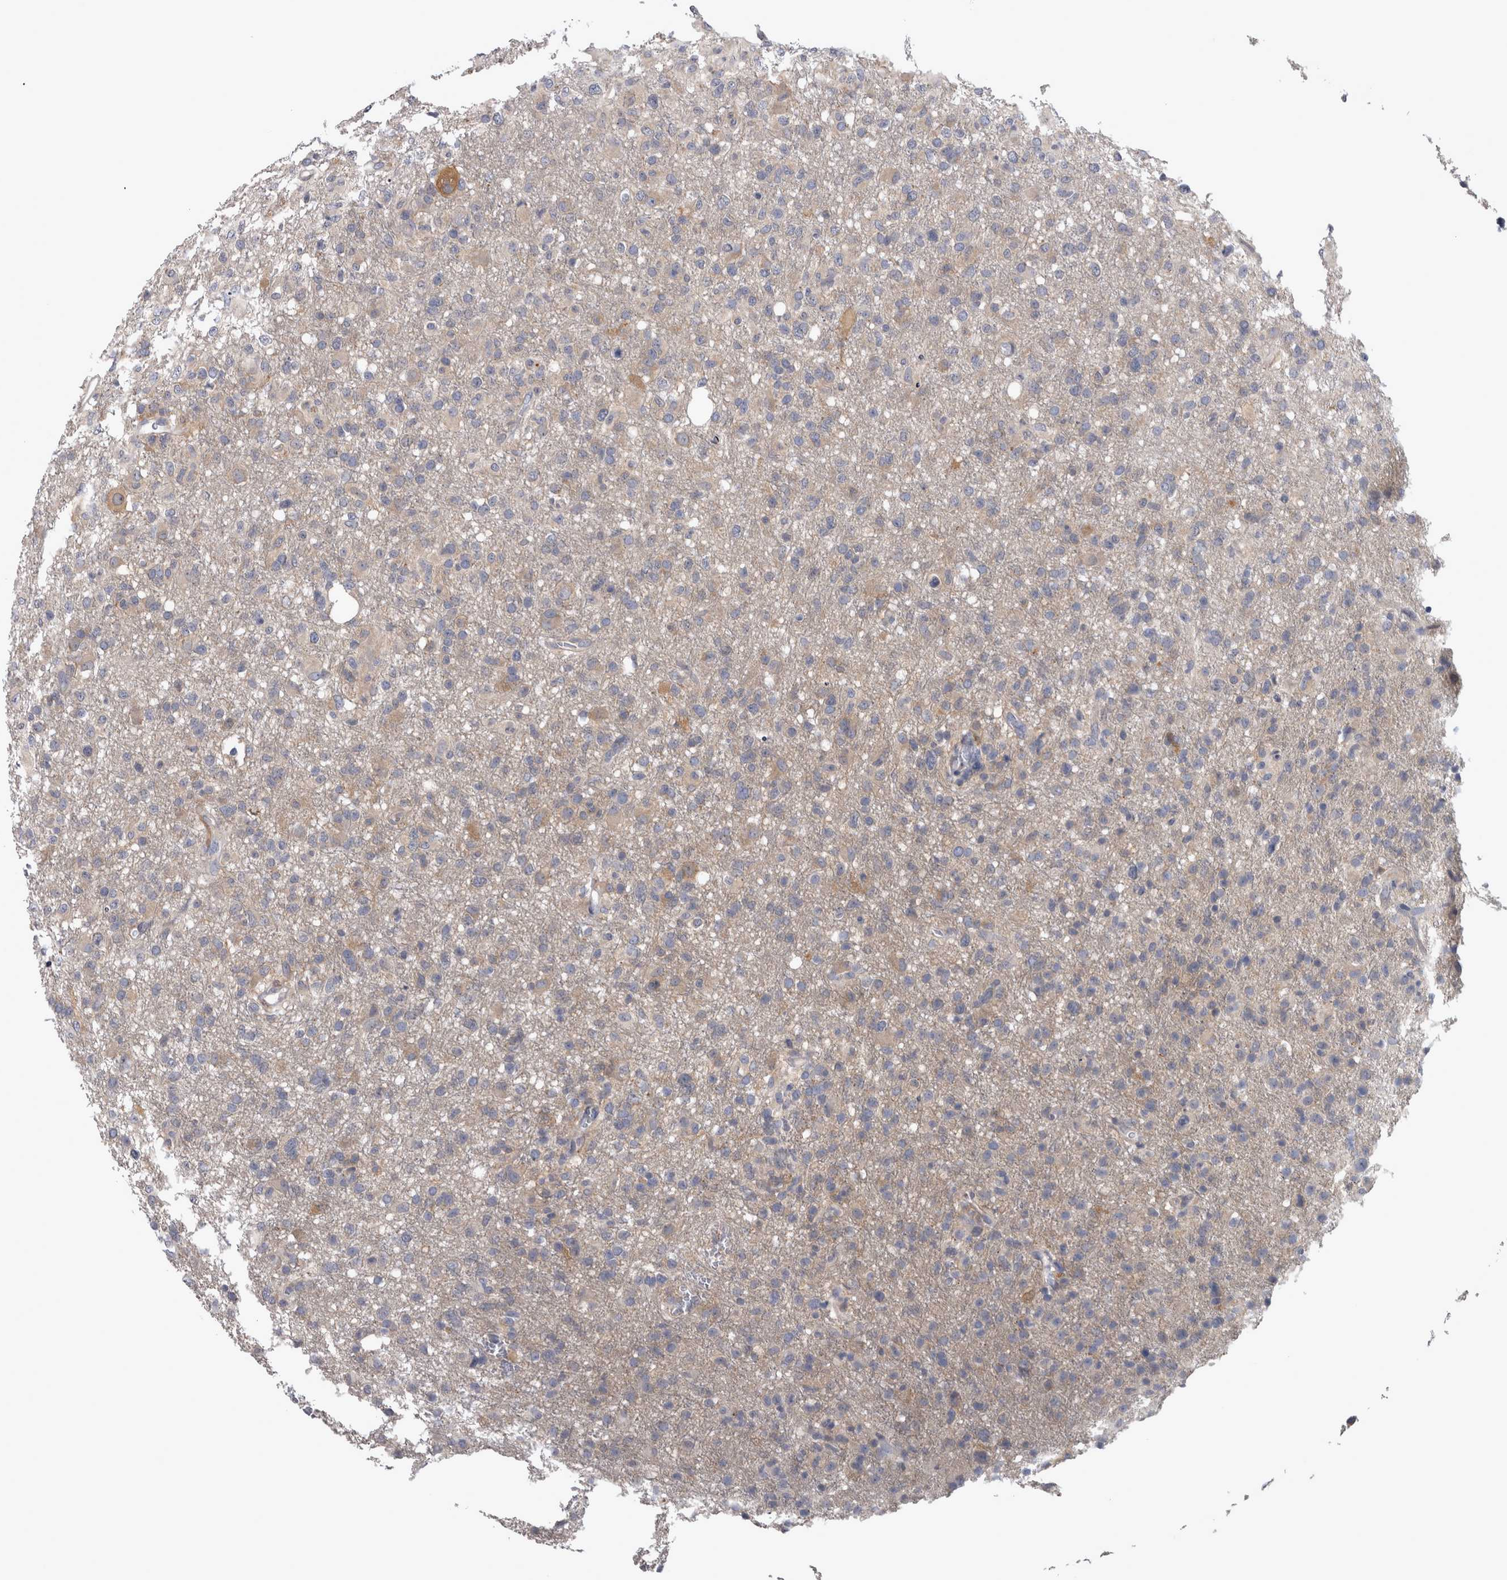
{"staining": {"intensity": "negative", "quantity": "none", "location": "none"}, "tissue": "glioma", "cell_type": "Tumor cells", "image_type": "cancer", "snomed": [{"axis": "morphology", "description": "Glioma, malignant, High grade"}, {"axis": "topography", "description": "Brain"}], "caption": "Glioma was stained to show a protein in brown. There is no significant expression in tumor cells.", "gene": "PRKCI", "patient": {"sex": "female", "age": 57}}